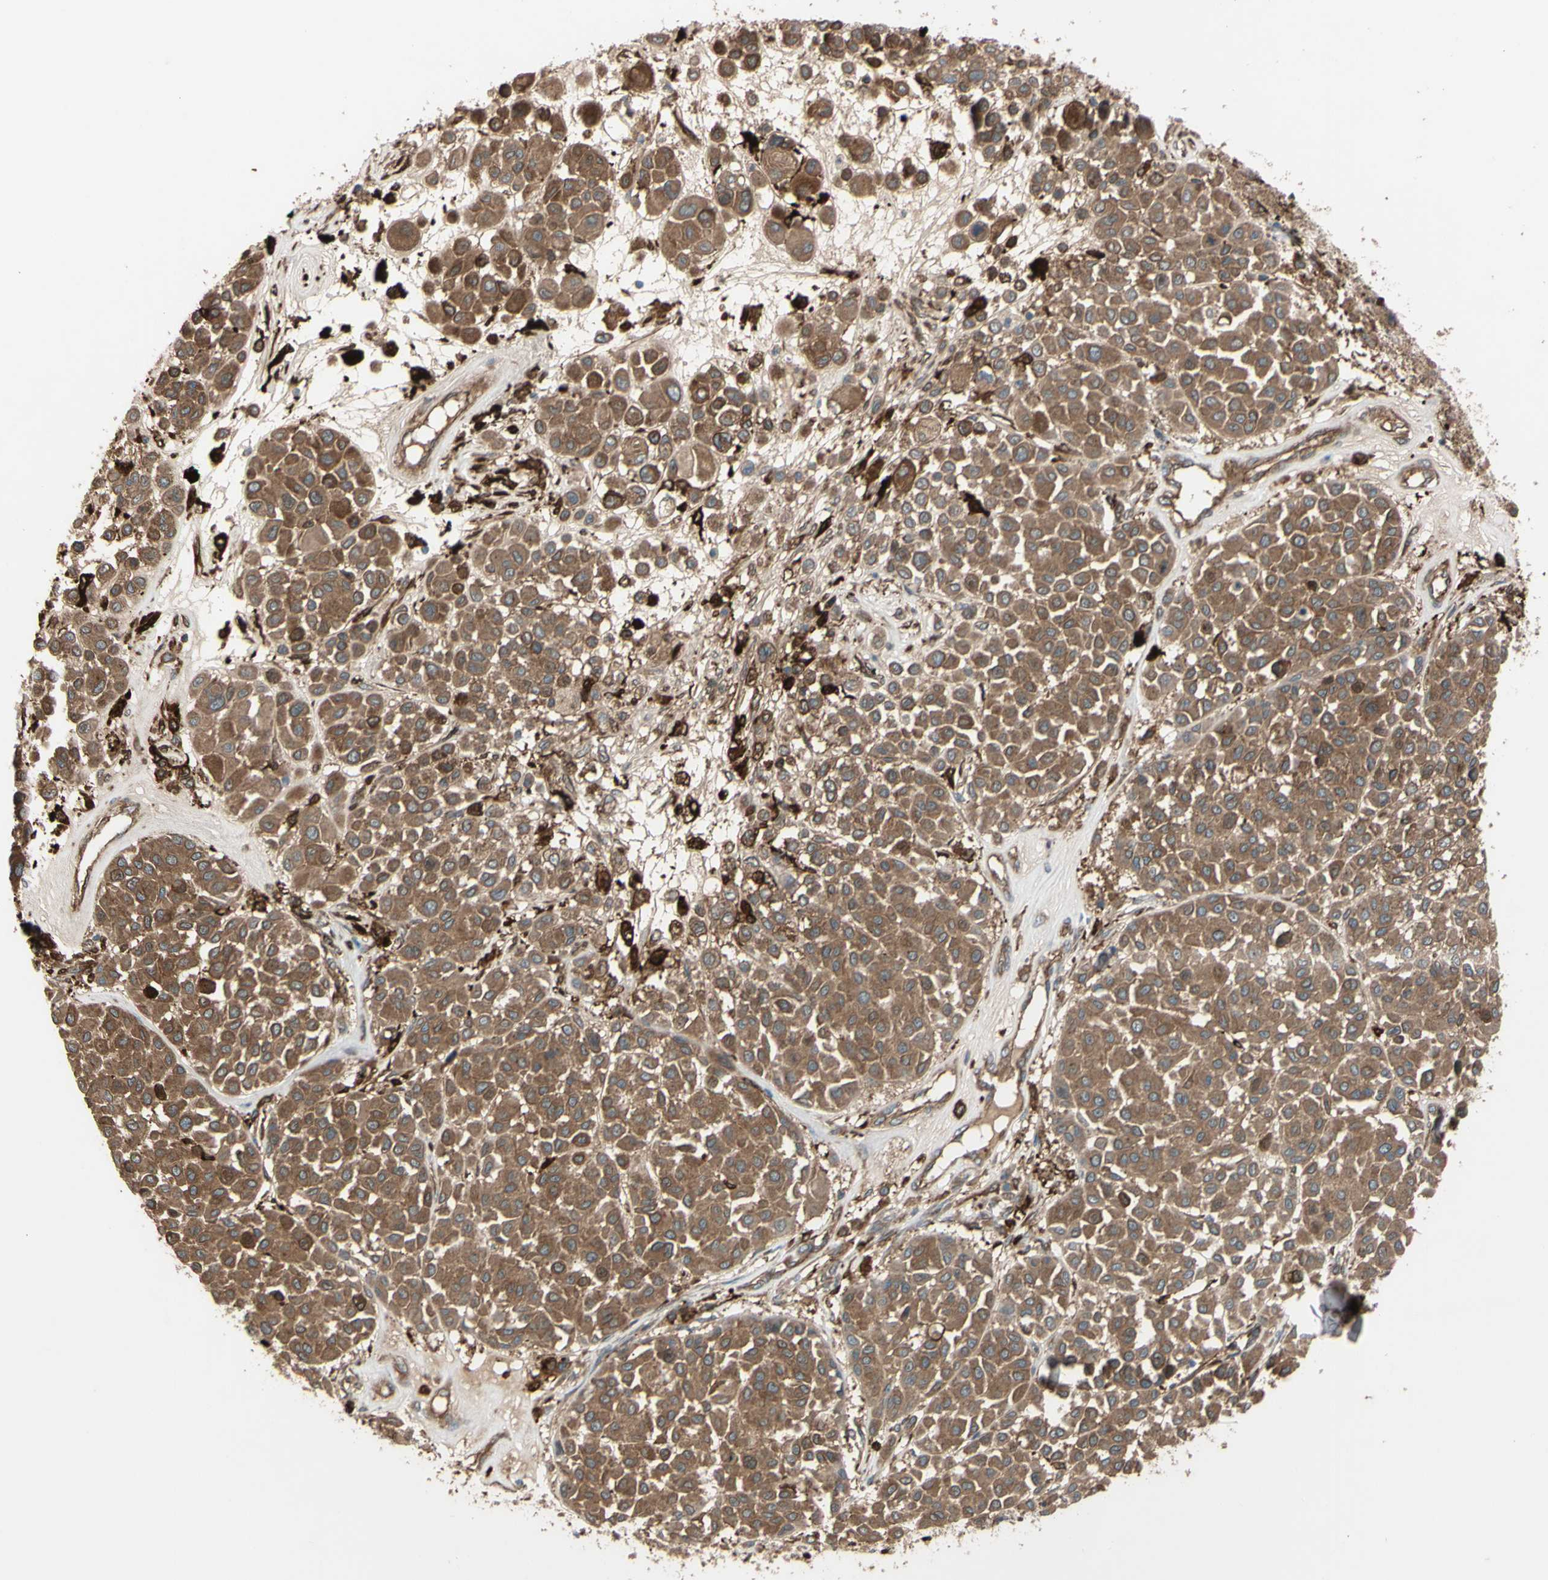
{"staining": {"intensity": "moderate", "quantity": ">75%", "location": "cytoplasmic/membranous"}, "tissue": "melanoma", "cell_type": "Tumor cells", "image_type": "cancer", "snomed": [{"axis": "morphology", "description": "Malignant melanoma, Metastatic site"}, {"axis": "topography", "description": "Soft tissue"}], "caption": "Protein staining of malignant melanoma (metastatic site) tissue displays moderate cytoplasmic/membranous staining in about >75% of tumor cells.", "gene": "PTPN12", "patient": {"sex": "male", "age": 41}}